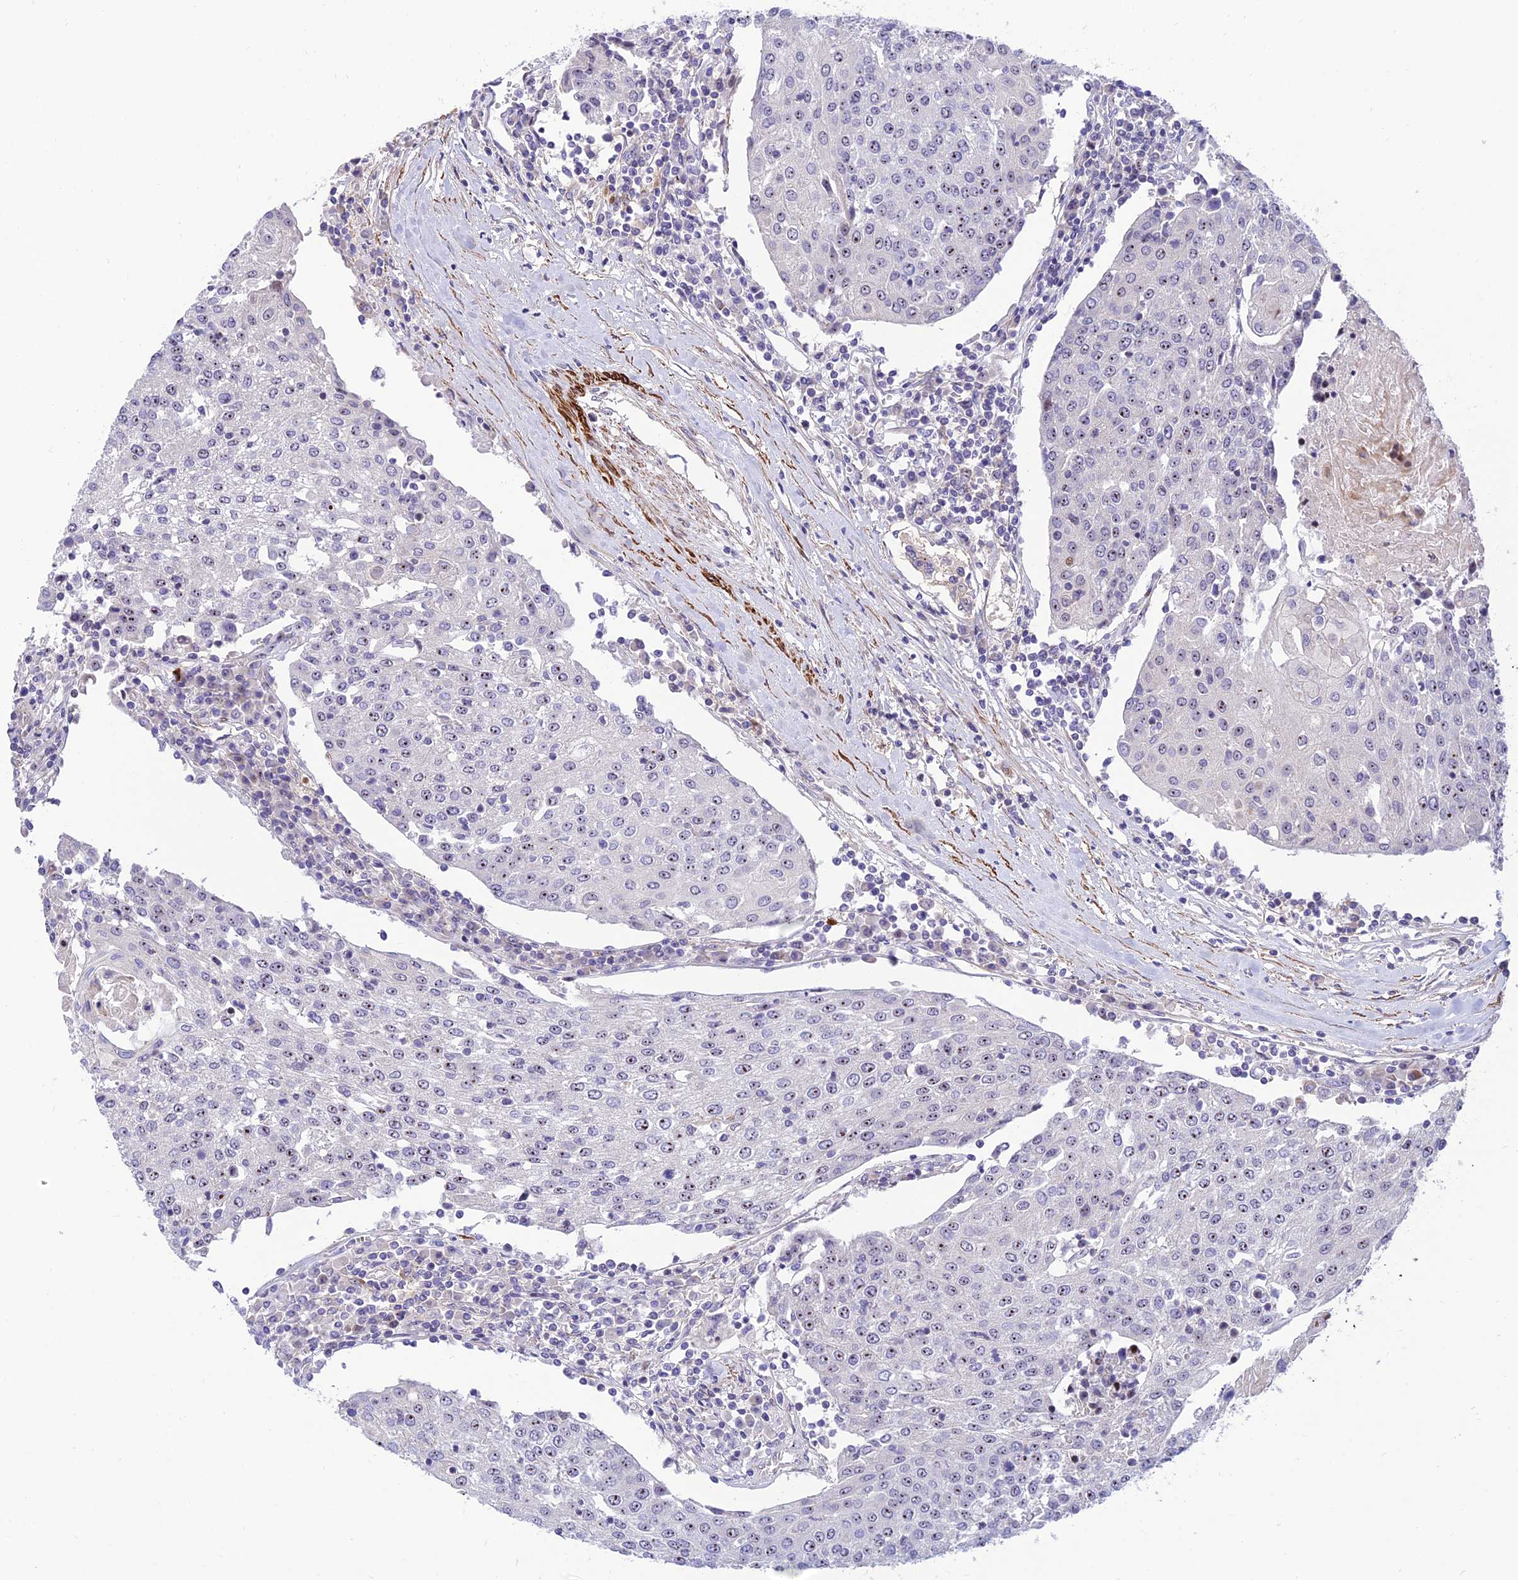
{"staining": {"intensity": "weak", "quantity": "25%-75%", "location": "nuclear"}, "tissue": "urothelial cancer", "cell_type": "Tumor cells", "image_type": "cancer", "snomed": [{"axis": "morphology", "description": "Urothelial carcinoma, High grade"}, {"axis": "topography", "description": "Urinary bladder"}], "caption": "Protein expression analysis of human urothelial cancer reveals weak nuclear expression in approximately 25%-75% of tumor cells.", "gene": "KBTBD7", "patient": {"sex": "female", "age": 85}}